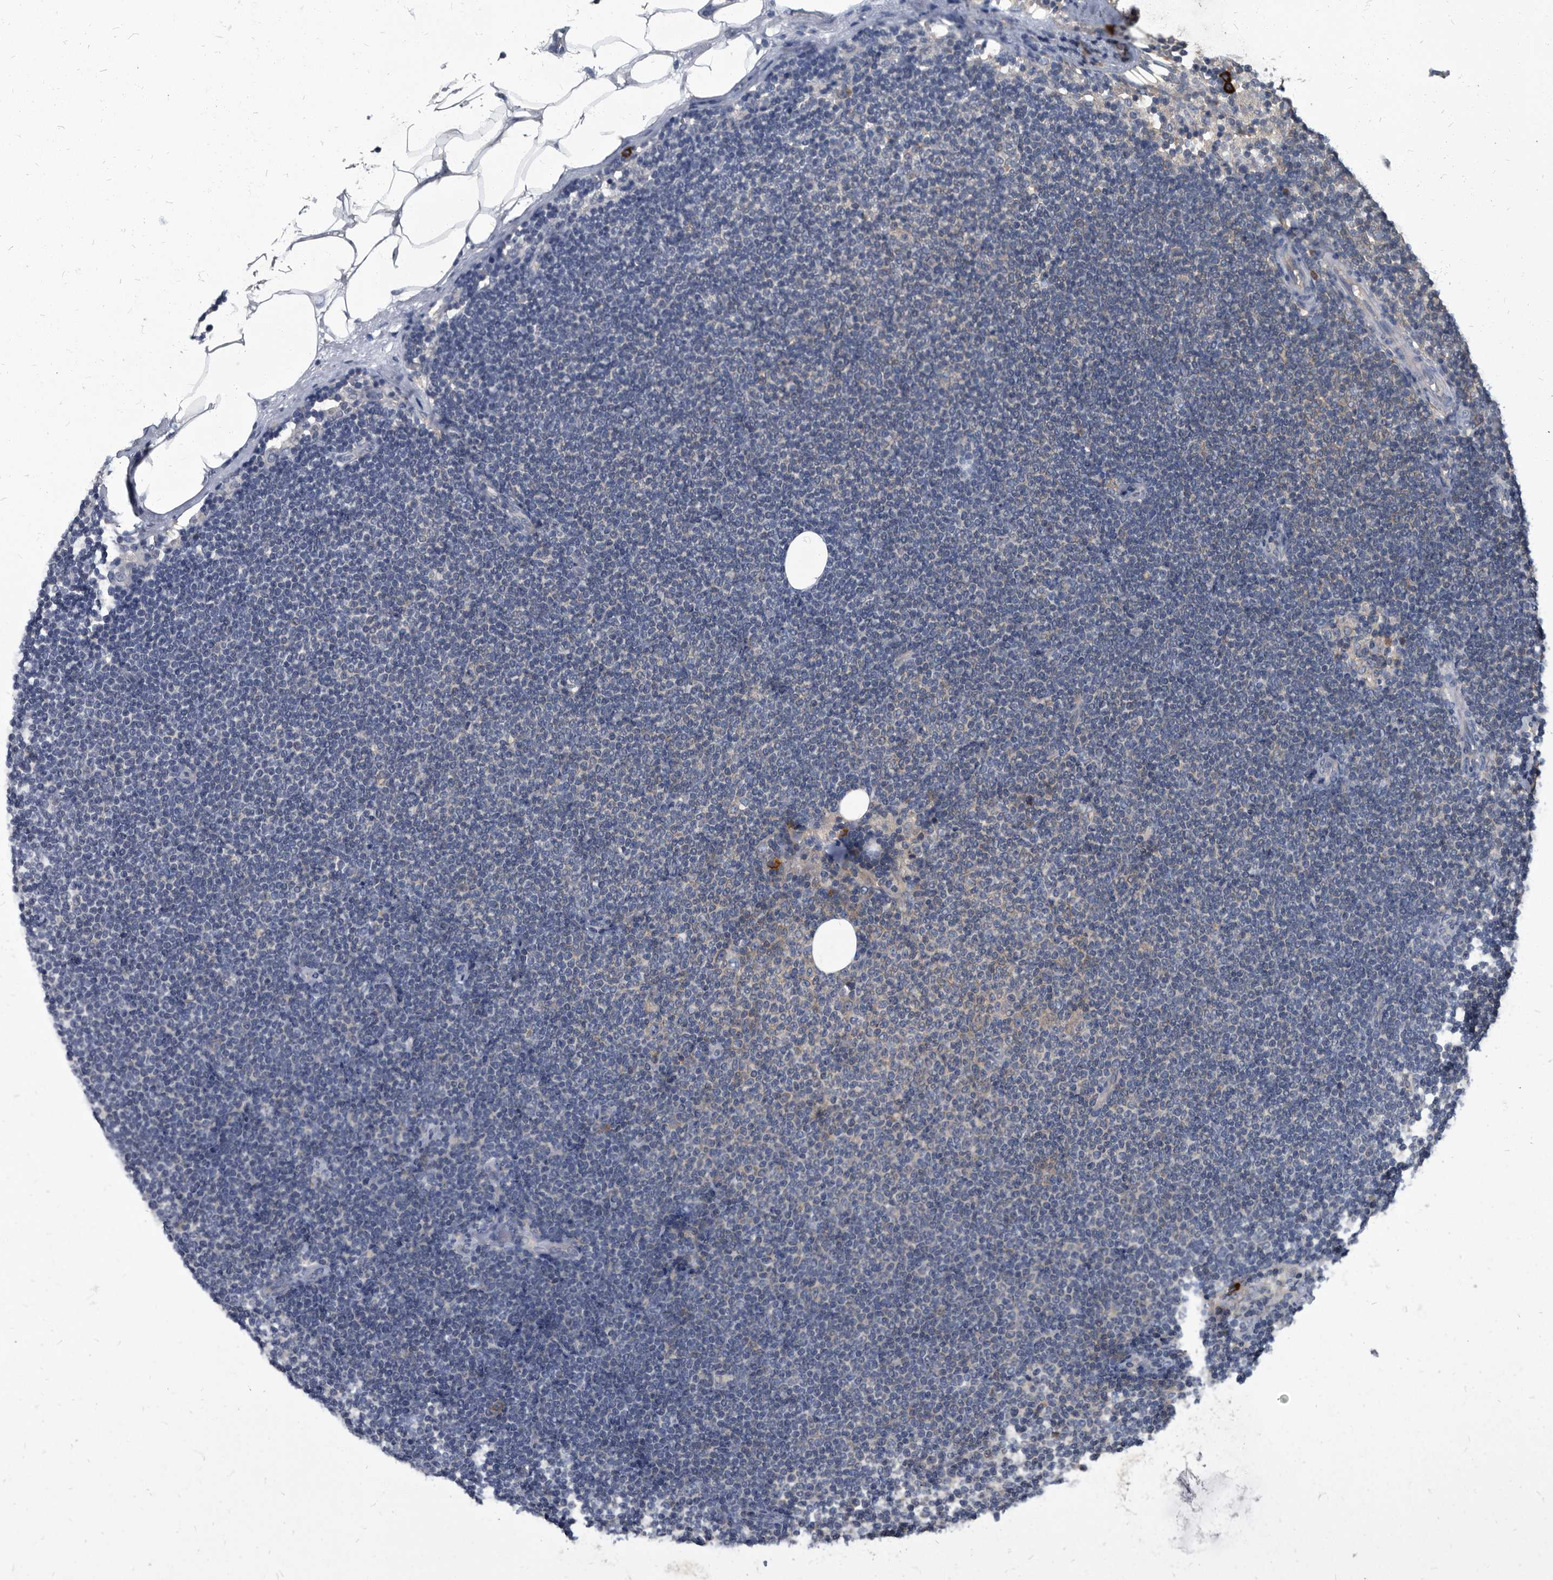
{"staining": {"intensity": "negative", "quantity": "none", "location": "none"}, "tissue": "lymphoma", "cell_type": "Tumor cells", "image_type": "cancer", "snomed": [{"axis": "morphology", "description": "Malignant lymphoma, non-Hodgkin's type, Low grade"}, {"axis": "topography", "description": "Lymph node"}], "caption": "Immunohistochemical staining of human lymphoma reveals no significant positivity in tumor cells.", "gene": "CDV3", "patient": {"sex": "female", "age": 53}}